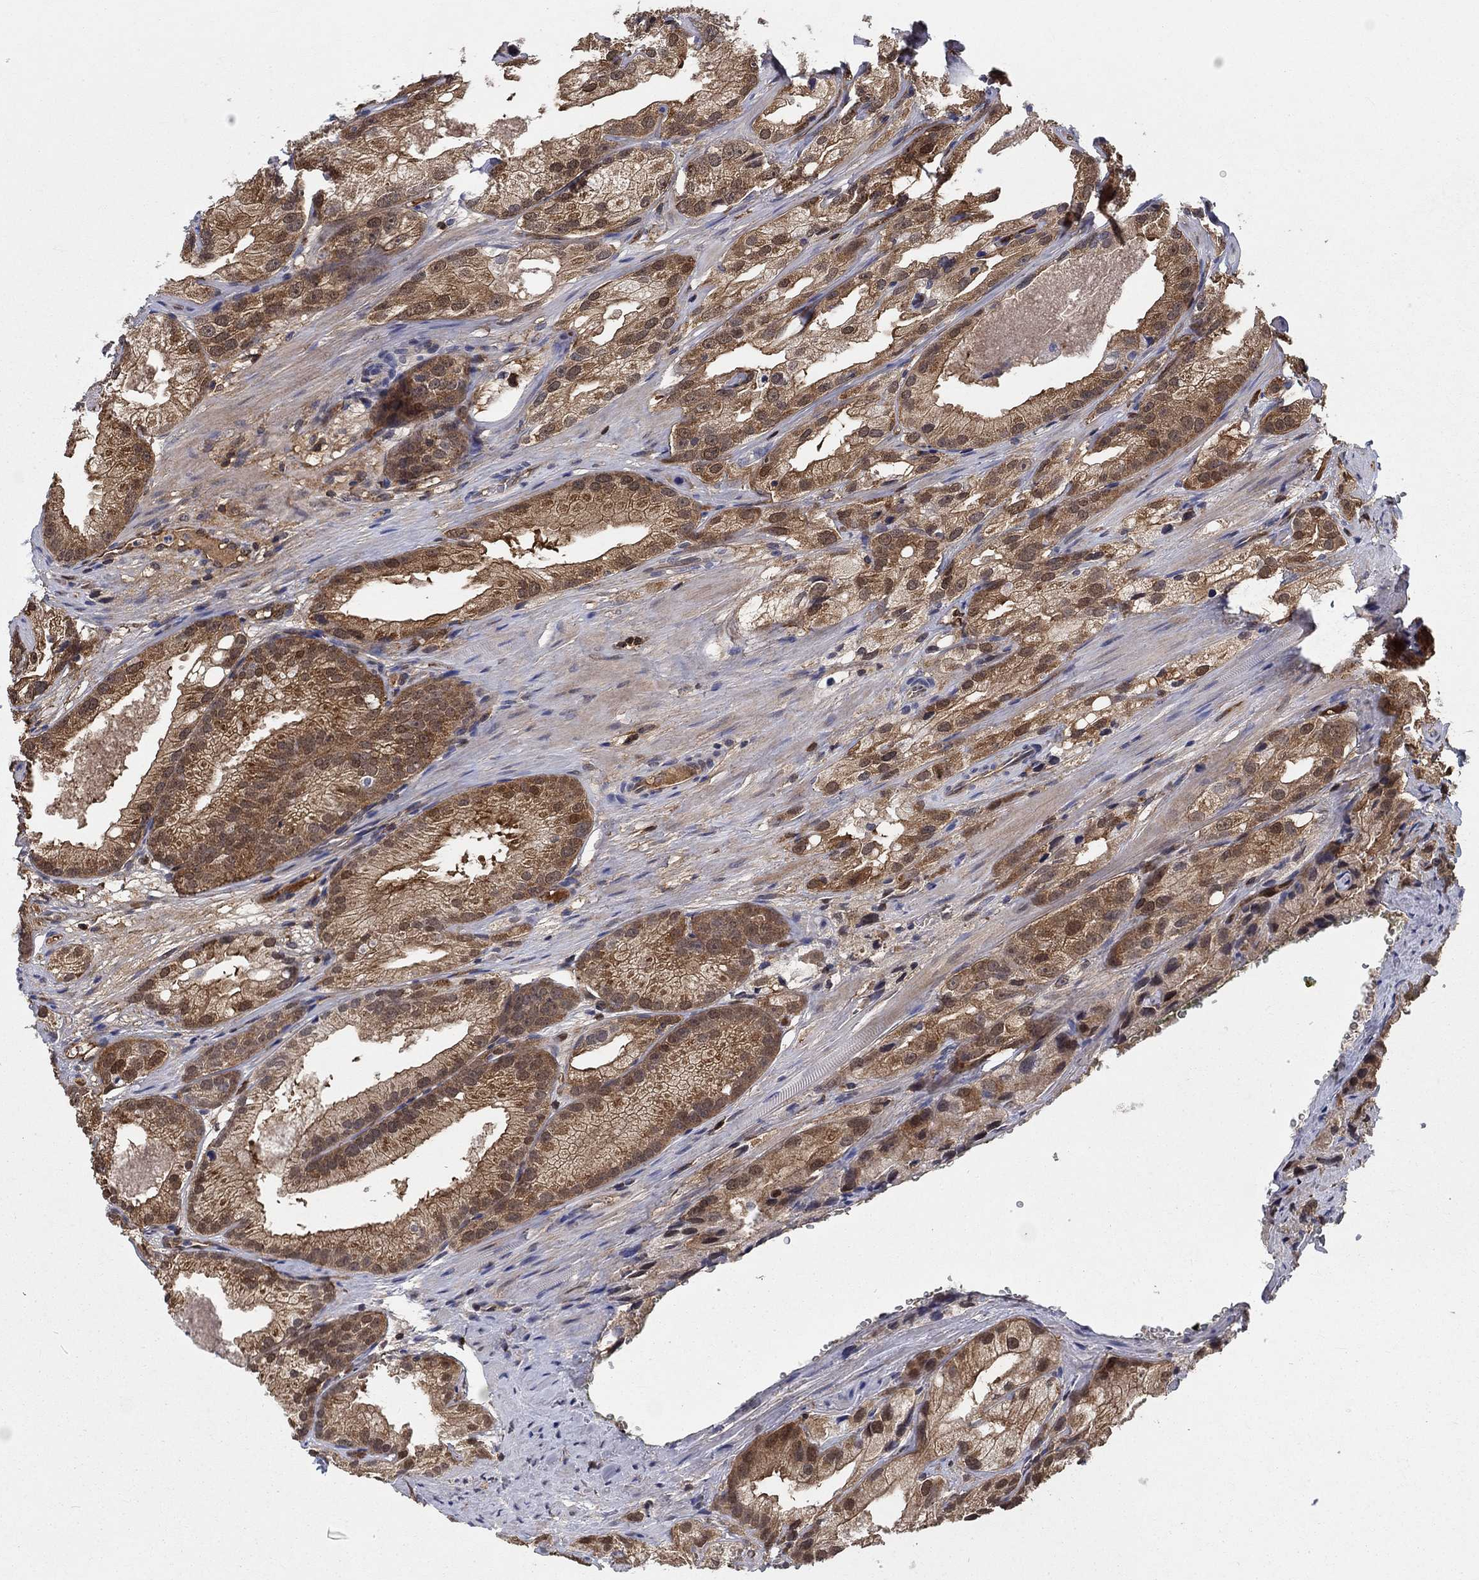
{"staining": {"intensity": "strong", "quantity": "<25%", "location": "cytoplasmic/membranous"}, "tissue": "prostate cancer", "cell_type": "Tumor cells", "image_type": "cancer", "snomed": [{"axis": "morphology", "description": "Adenocarcinoma, High grade"}, {"axis": "topography", "description": "Prostate and seminal vesicle, NOS"}], "caption": "Prostate adenocarcinoma (high-grade) was stained to show a protein in brown. There is medium levels of strong cytoplasmic/membranous positivity in about <25% of tumor cells.", "gene": "AGFG2", "patient": {"sex": "male", "age": 62}}